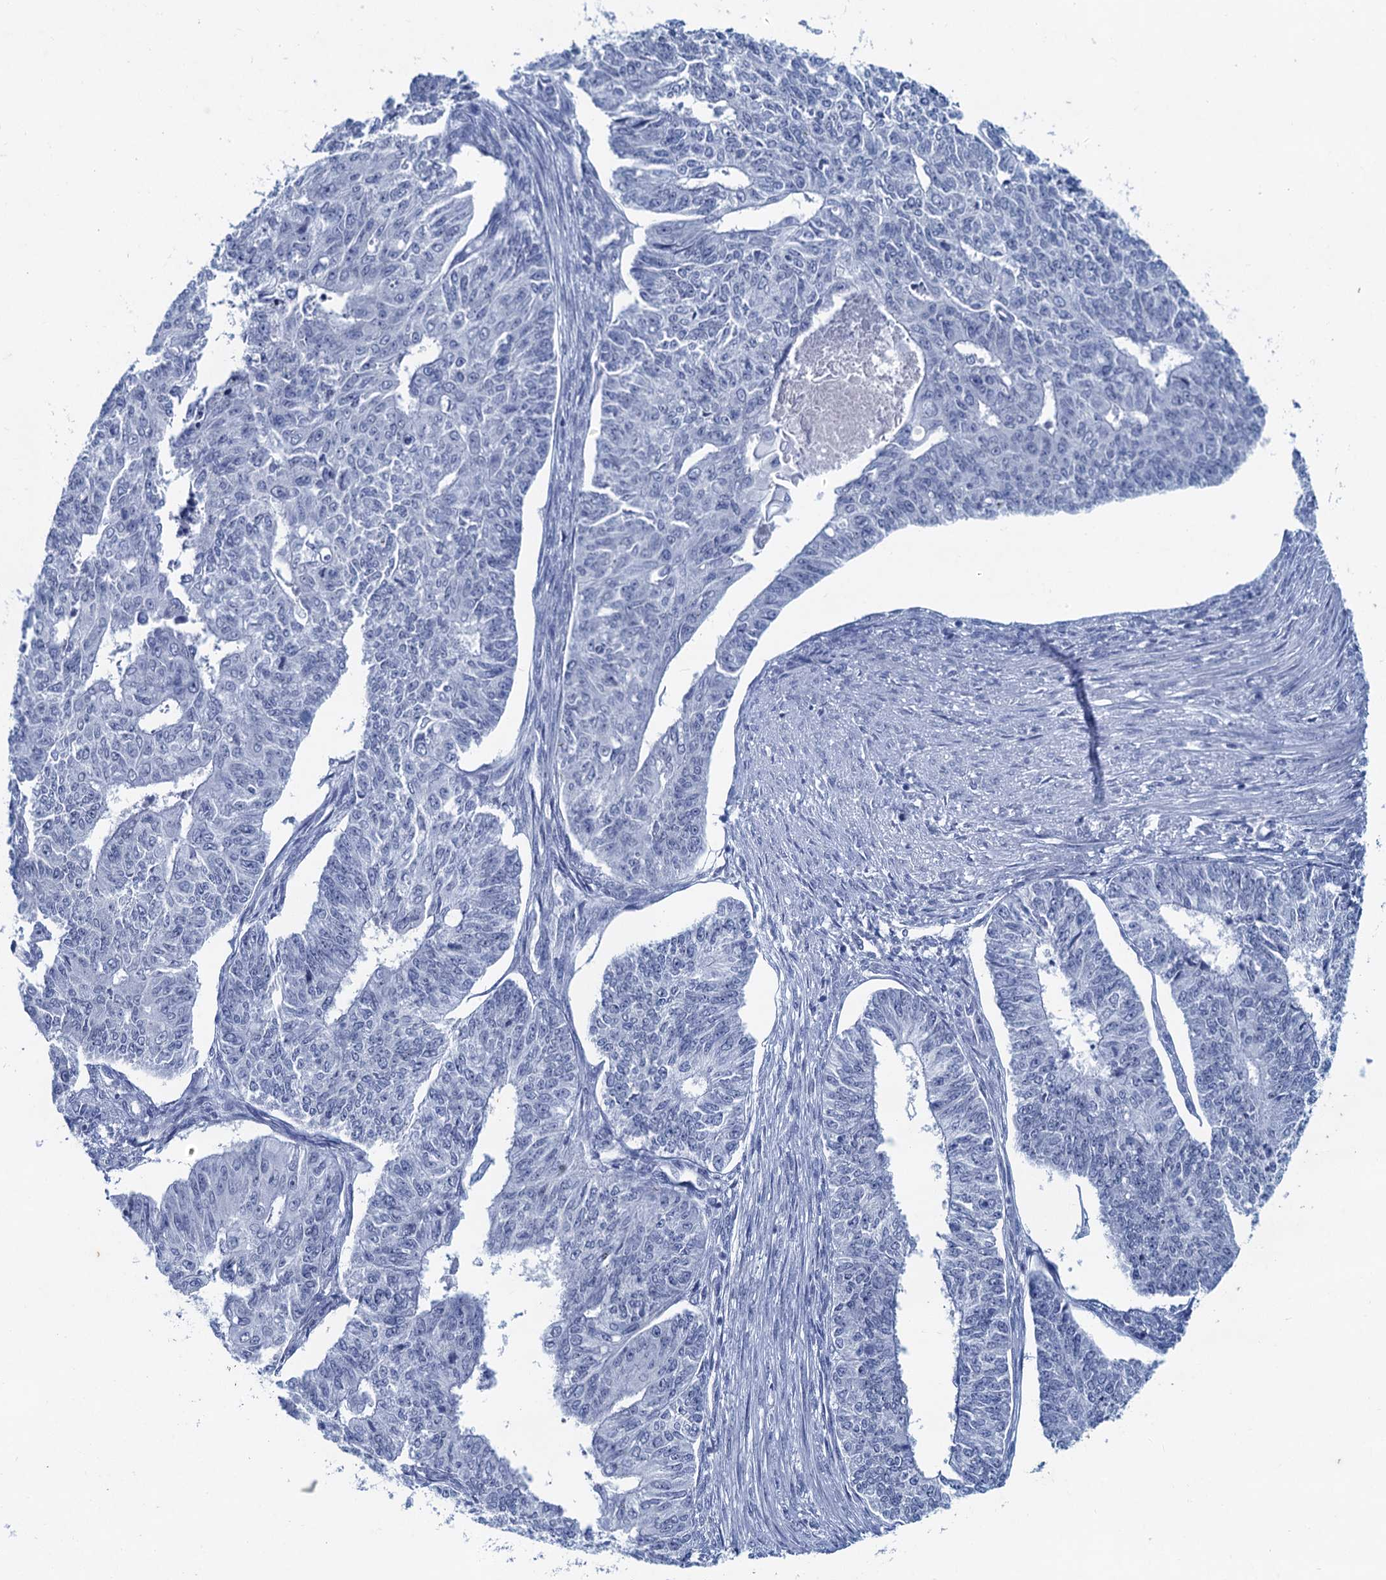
{"staining": {"intensity": "negative", "quantity": "none", "location": "none"}, "tissue": "endometrial cancer", "cell_type": "Tumor cells", "image_type": "cancer", "snomed": [{"axis": "morphology", "description": "Adenocarcinoma, NOS"}, {"axis": "topography", "description": "Endometrium"}], "caption": "A photomicrograph of endometrial cancer stained for a protein reveals no brown staining in tumor cells. Nuclei are stained in blue.", "gene": "HAPSTR1", "patient": {"sex": "female", "age": 32}}